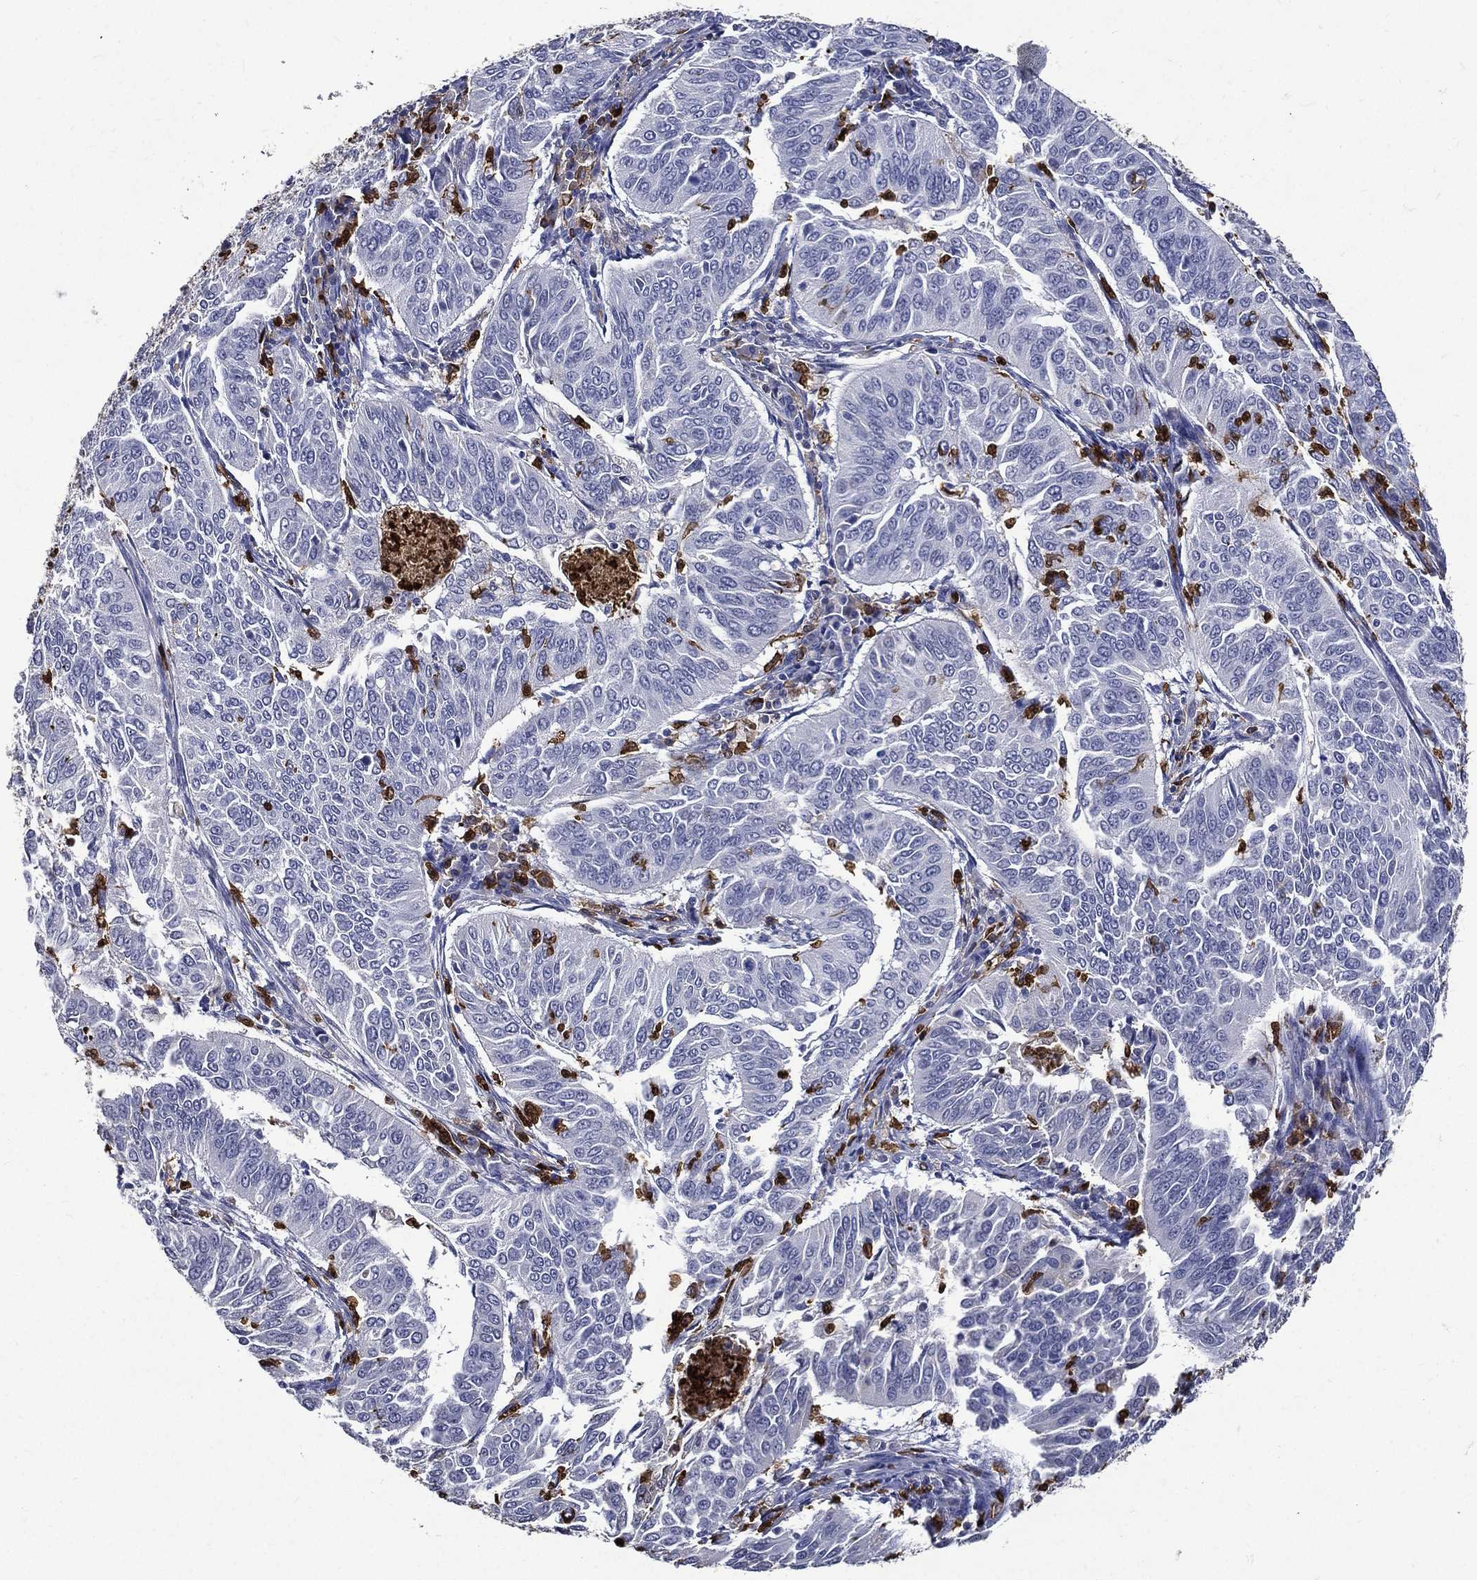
{"staining": {"intensity": "negative", "quantity": "none", "location": "none"}, "tissue": "cervical cancer", "cell_type": "Tumor cells", "image_type": "cancer", "snomed": [{"axis": "morphology", "description": "Normal tissue, NOS"}, {"axis": "morphology", "description": "Squamous cell carcinoma, NOS"}, {"axis": "topography", "description": "Cervix"}], "caption": "Histopathology image shows no significant protein expression in tumor cells of squamous cell carcinoma (cervical).", "gene": "GPR171", "patient": {"sex": "female", "age": 39}}